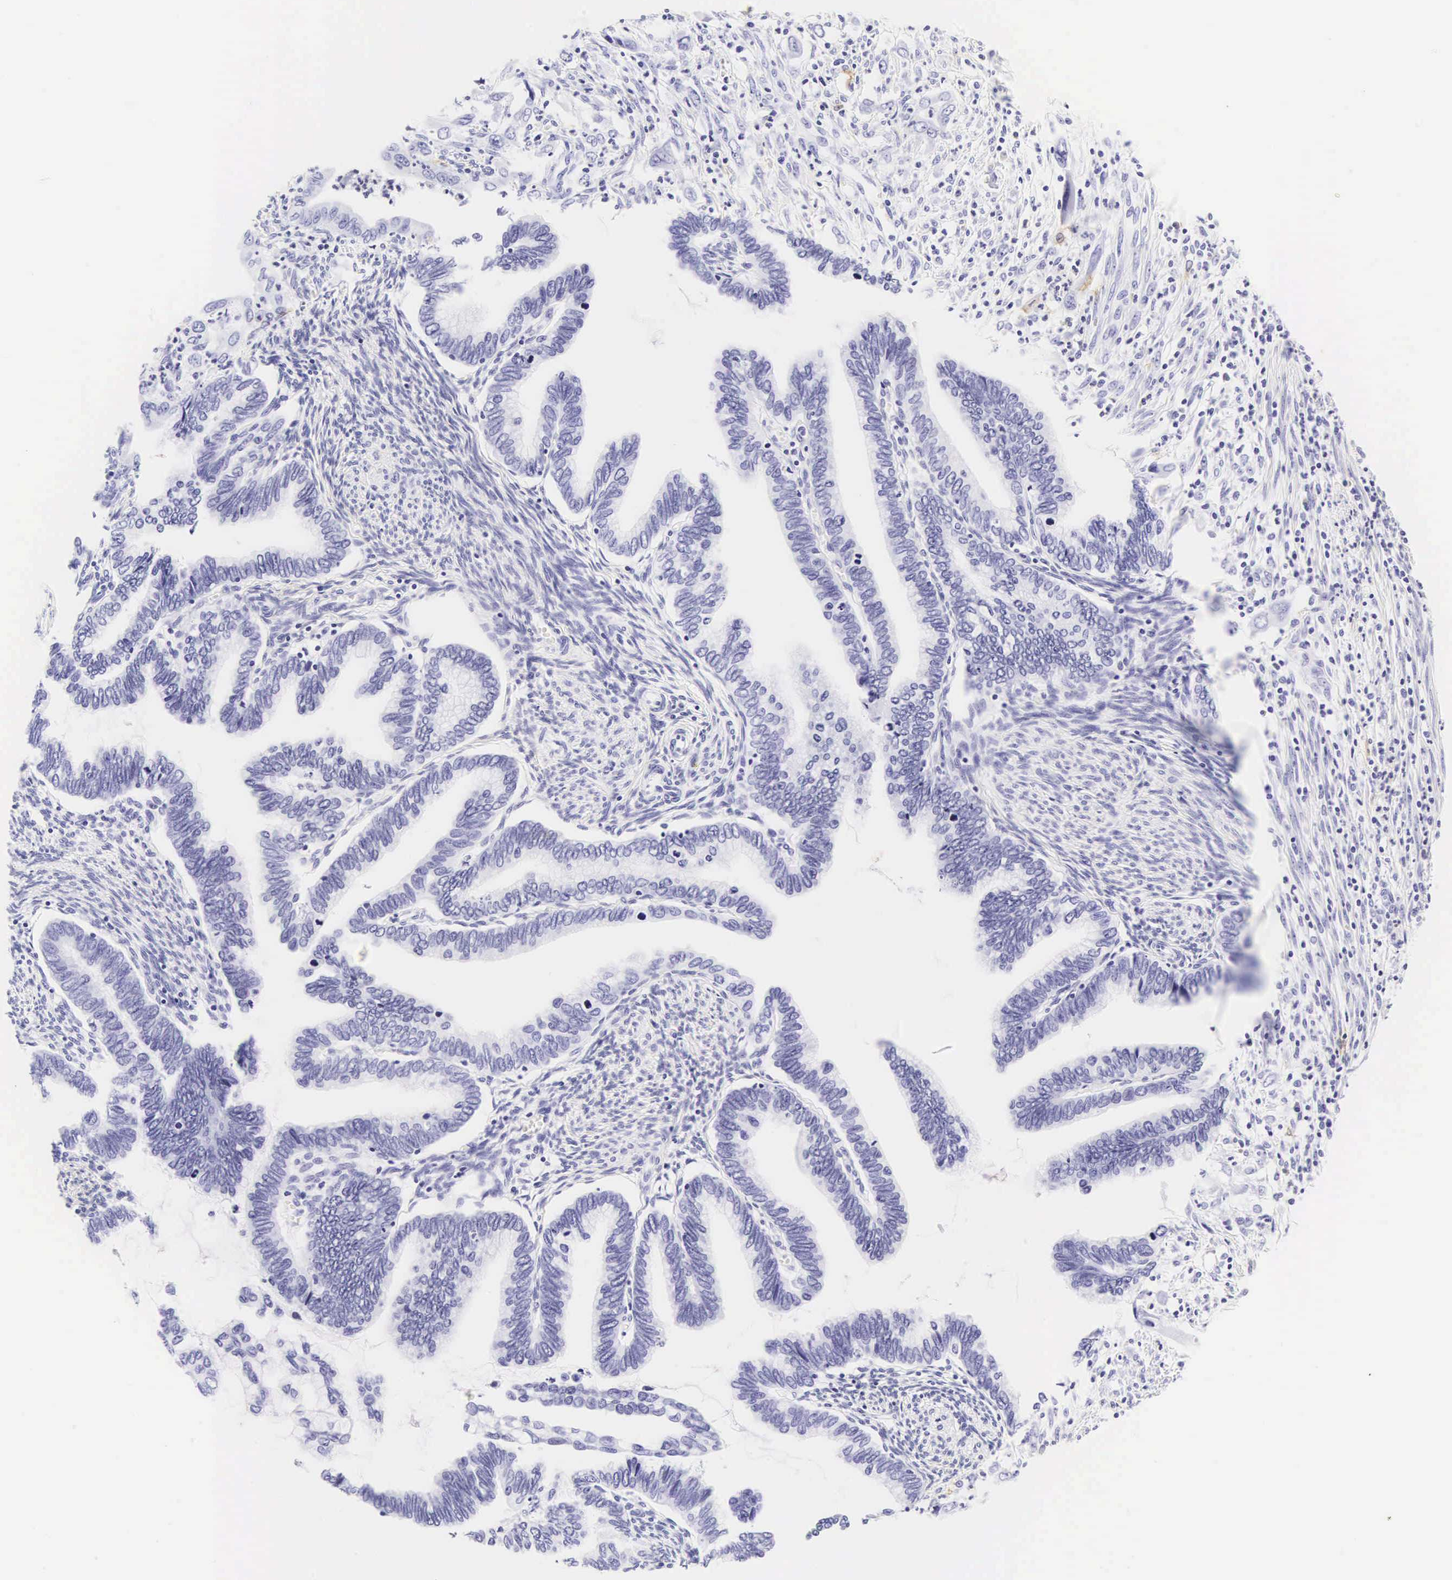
{"staining": {"intensity": "negative", "quantity": "none", "location": "none"}, "tissue": "cervical cancer", "cell_type": "Tumor cells", "image_type": "cancer", "snomed": [{"axis": "morphology", "description": "Adenocarcinoma, NOS"}, {"axis": "topography", "description": "Cervix"}], "caption": "A photomicrograph of human cervical adenocarcinoma is negative for staining in tumor cells.", "gene": "CD1A", "patient": {"sex": "female", "age": 49}}